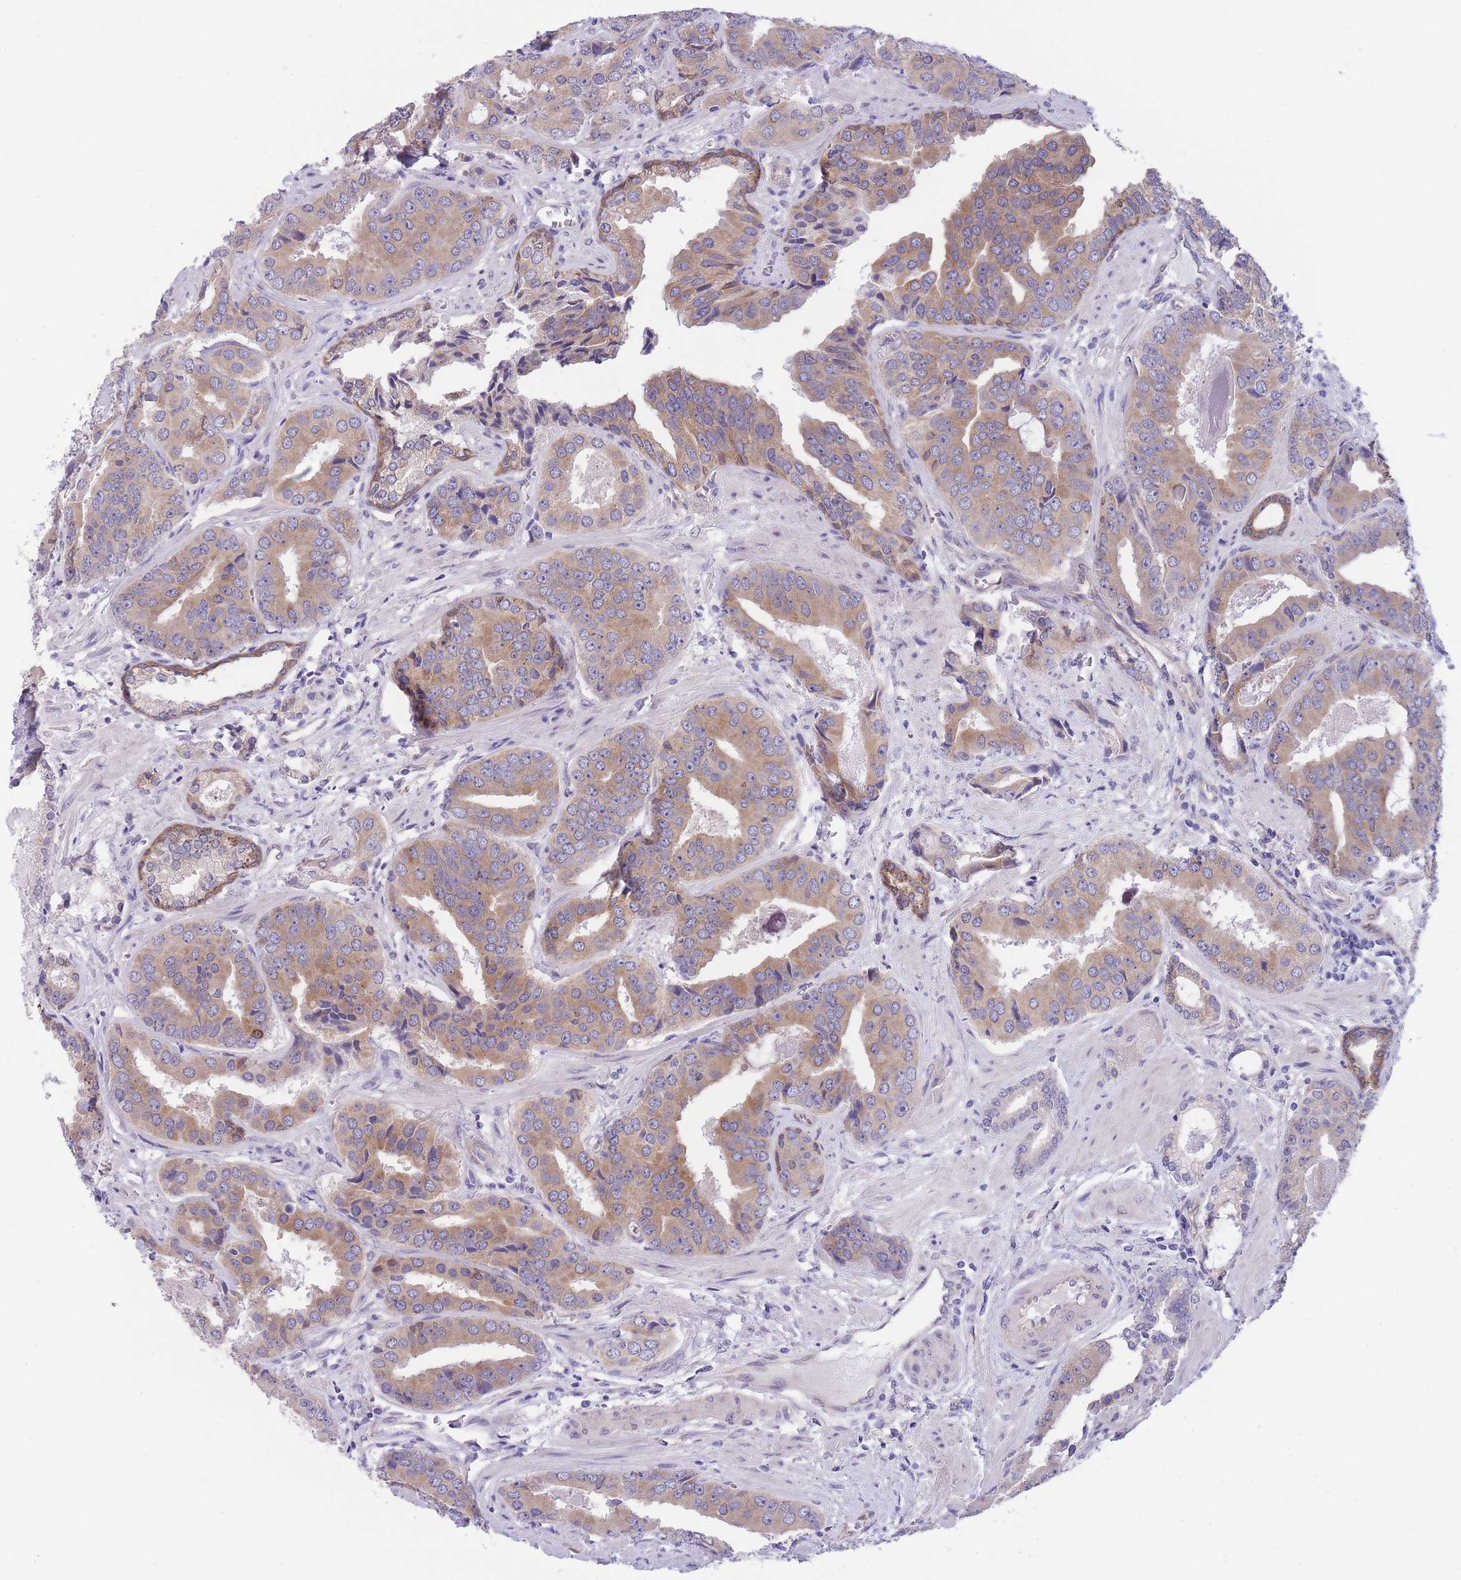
{"staining": {"intensity": "moderate", "quantity": ">75%", "location": "cytoplasmic/membranous"}, "tissue": "prostate cancer", "cell_type": "Tumor cells", "image_type": "cancer", "snomed": [{"axis": "morphology", "description": "Adenocarcinoma, High grade"}, {"axis": "topography", "description": "Prostate"}], "caption": "High-magnification brightfield microscopy of prostate high-grade adenocarcinoma stained with DAB (3,3'-diaminobenzidine) (brown) and counterstained with hematoxylin (blue). tumor cells exhibit moderate cytoplasmic/membranous positivity is appreciated in approximately>75% of cells.", "gene": "WWOX", "patient": {"sex": "male", "age": 71}}